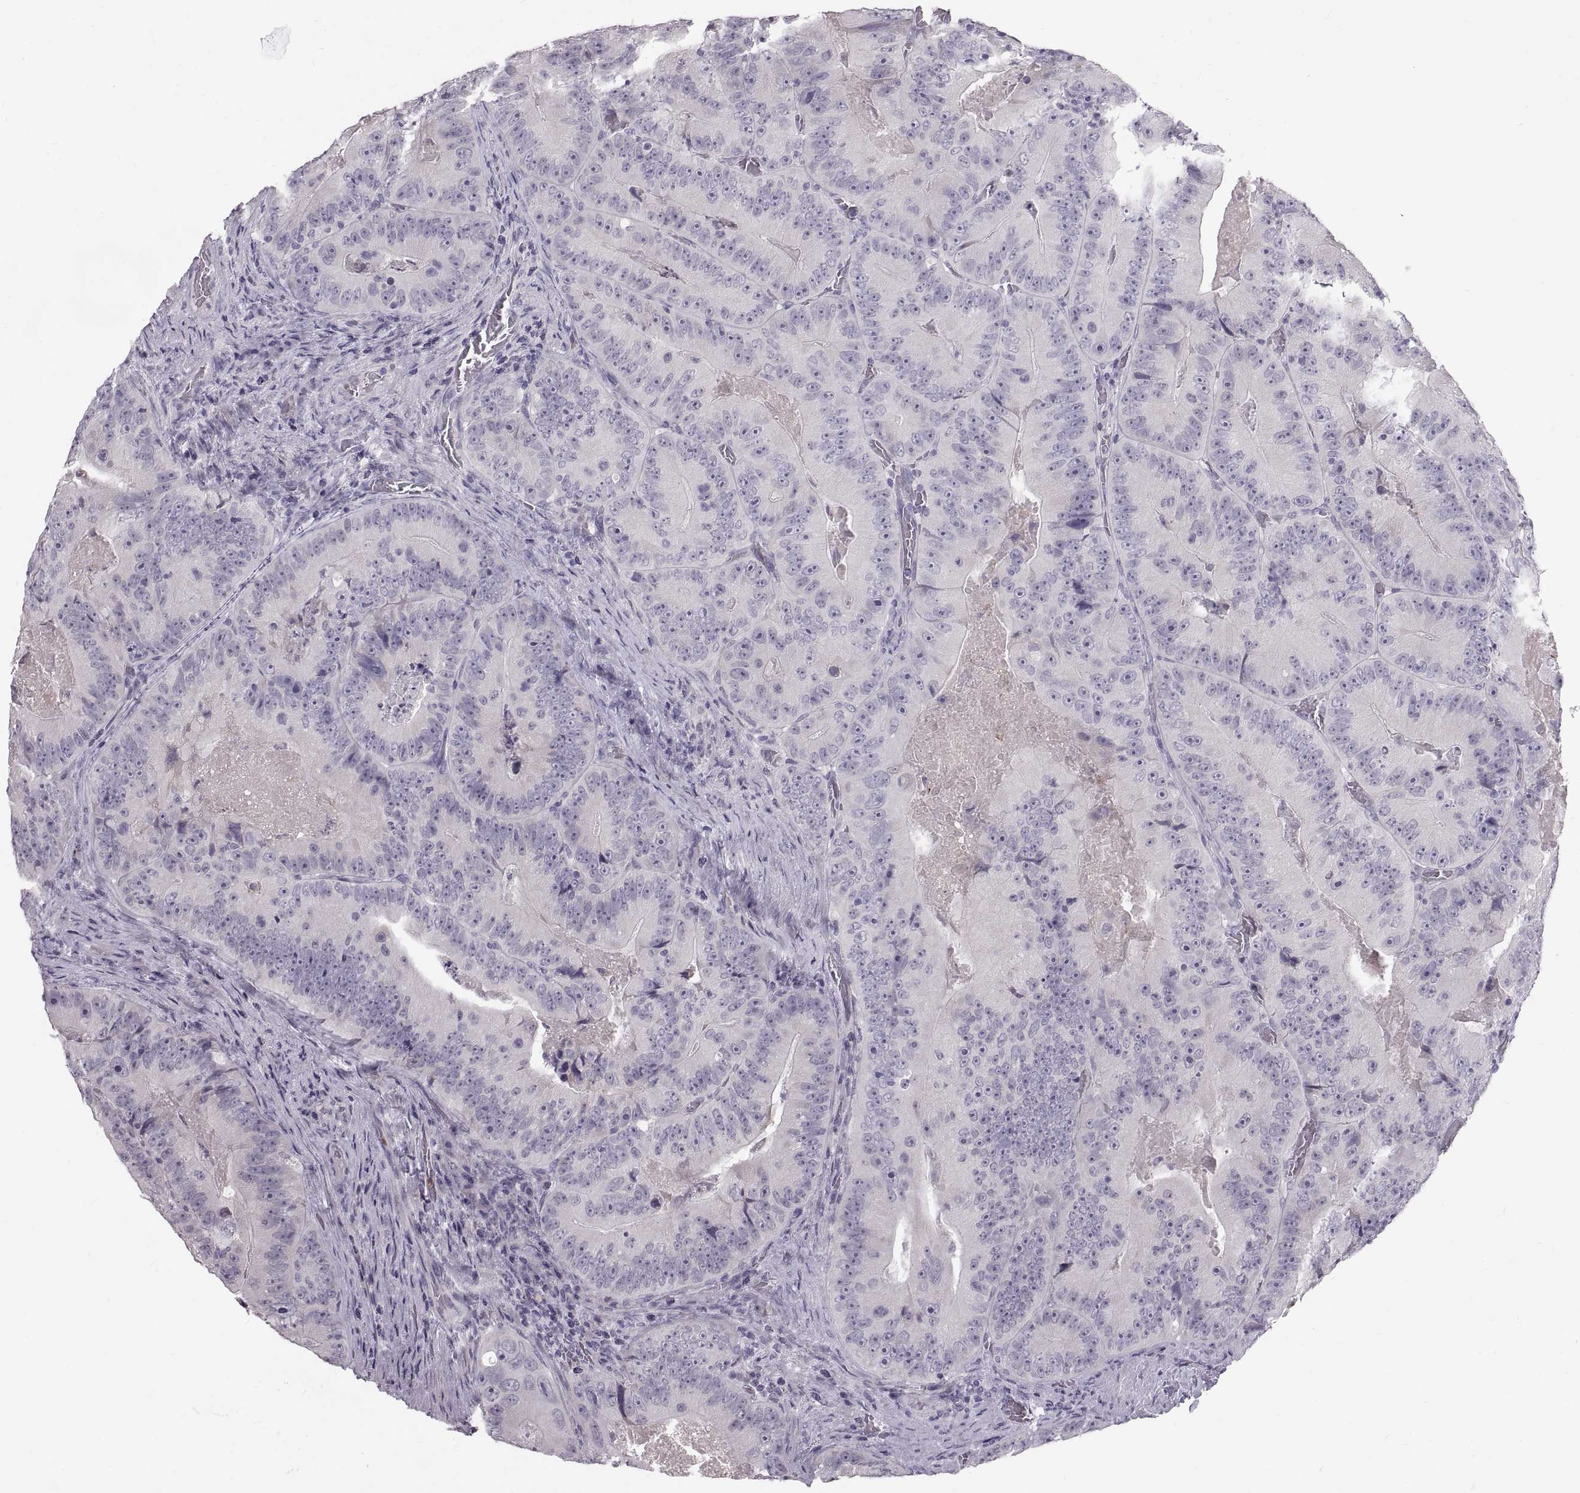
{"staining": {"intensity": "negative", "quantity": "none", "location": "none"}, "tissue": "colorectal cancer", "cell_type": "Tumor cells", "image_type": "cancer", "snomed": [{"axis": "morphology", "description": "Adenocarcinoma, NOS"}, {"axis": "topography", "description": "Colon"}], "caption": "Colorectal cancer was stained to show a protein in brown. There is no significant staining in tumor cells. (Immunohistochemistry (ihc), brightfield microscopy, high magnification).", "gene": "SPACDR", "patient": {"sex": "female", "age": 86}}